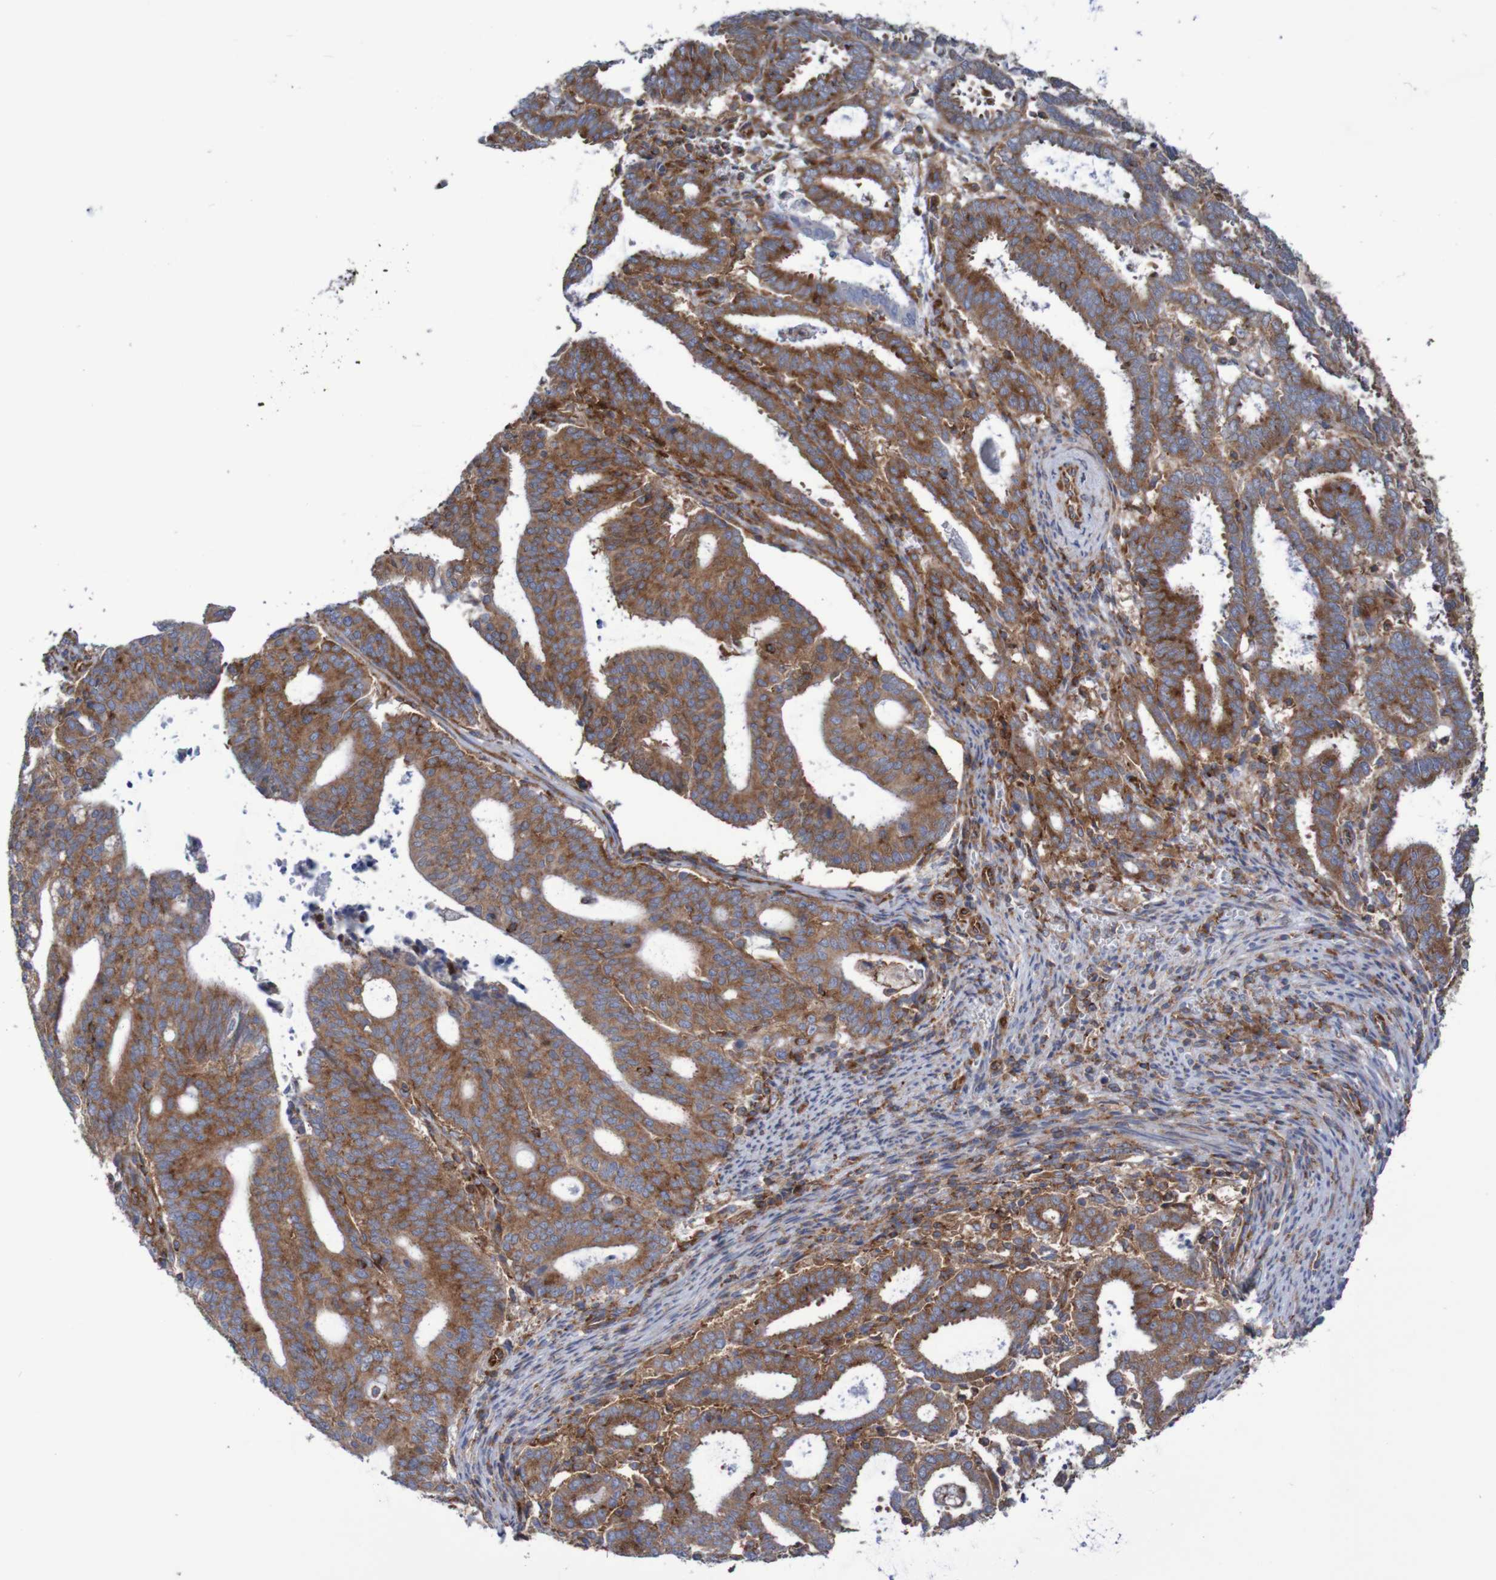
{"staining": {"intensity": "moderate", "quantity": ">75%", "location": "cytoplasmic/membranous"}, "tissue": "endometrial cancer", "cell_type": "Tumor cells", "image_type": "cancer", "snomed": [{"axis": "morphology", "description": "Adenocarcinoma, NOS"}, {"axis": "topography", "description": "Uterus"}], "caption": "Brown immunohistochemical staining in endometrial cancer shows moderate cytoplasmic/membranous staining in approximately >75% of tumor cells.", "gene": "FXR2", "patient": {"sex": "female", "age": 83}}